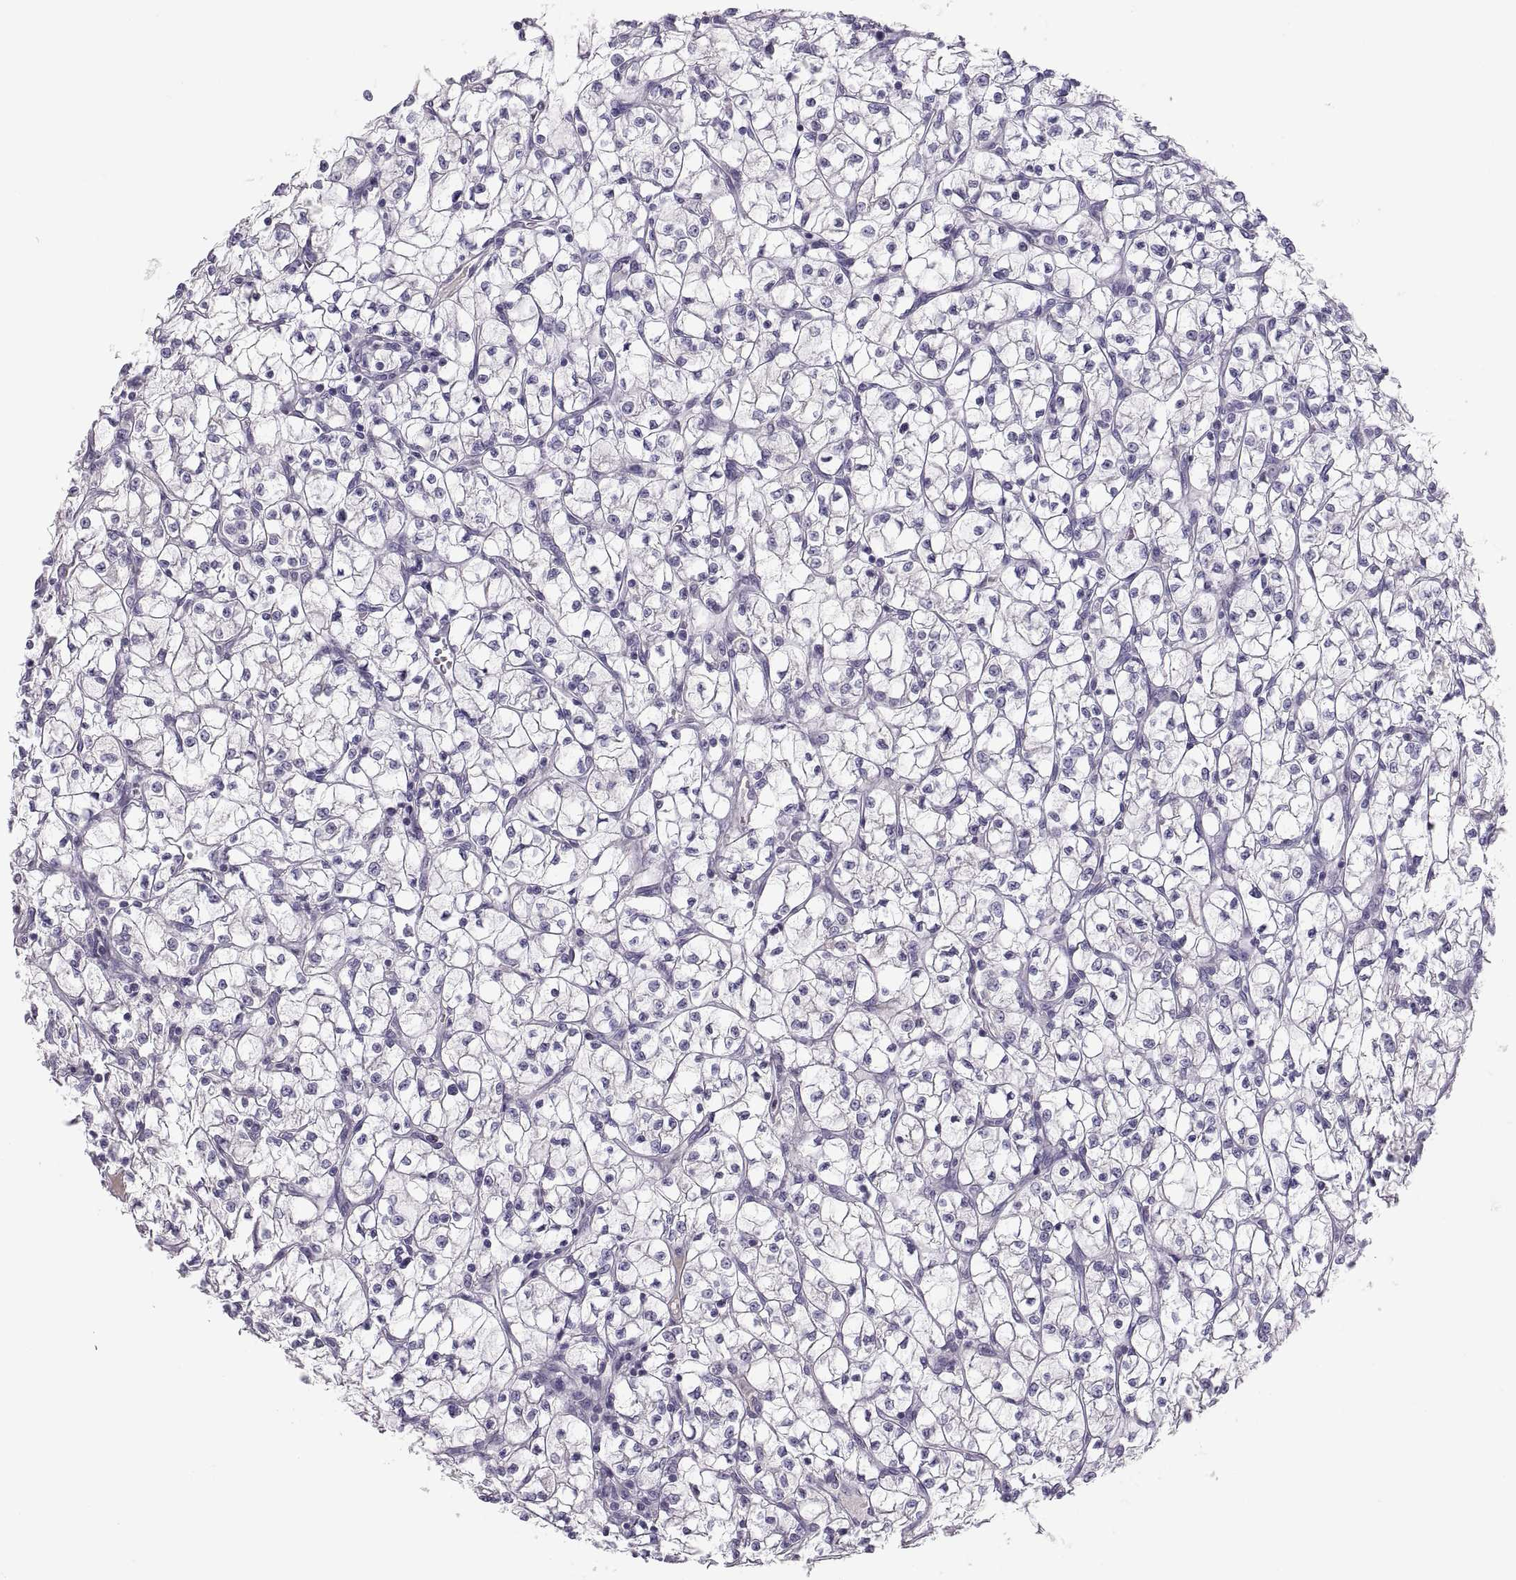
{"staining": {"intensity": "negative", "quantity": "none", "location": "none"}, "tissue": "renal cancer", "cell_type": "Tumor cells", "image_type": "cancer", "snomed": [{"axis": "morphology", "description": "Adenocarcinoma, NOS"}, {"axis": "topography", "description": "Kidney"}], "caption": "Renal cancer (adenocarcinoma) was stained to show a protein in brown. There is no significant staining in tumor cells.", "gene": "MAGEB2", "patient": {"sex": "female", "age": 64}}